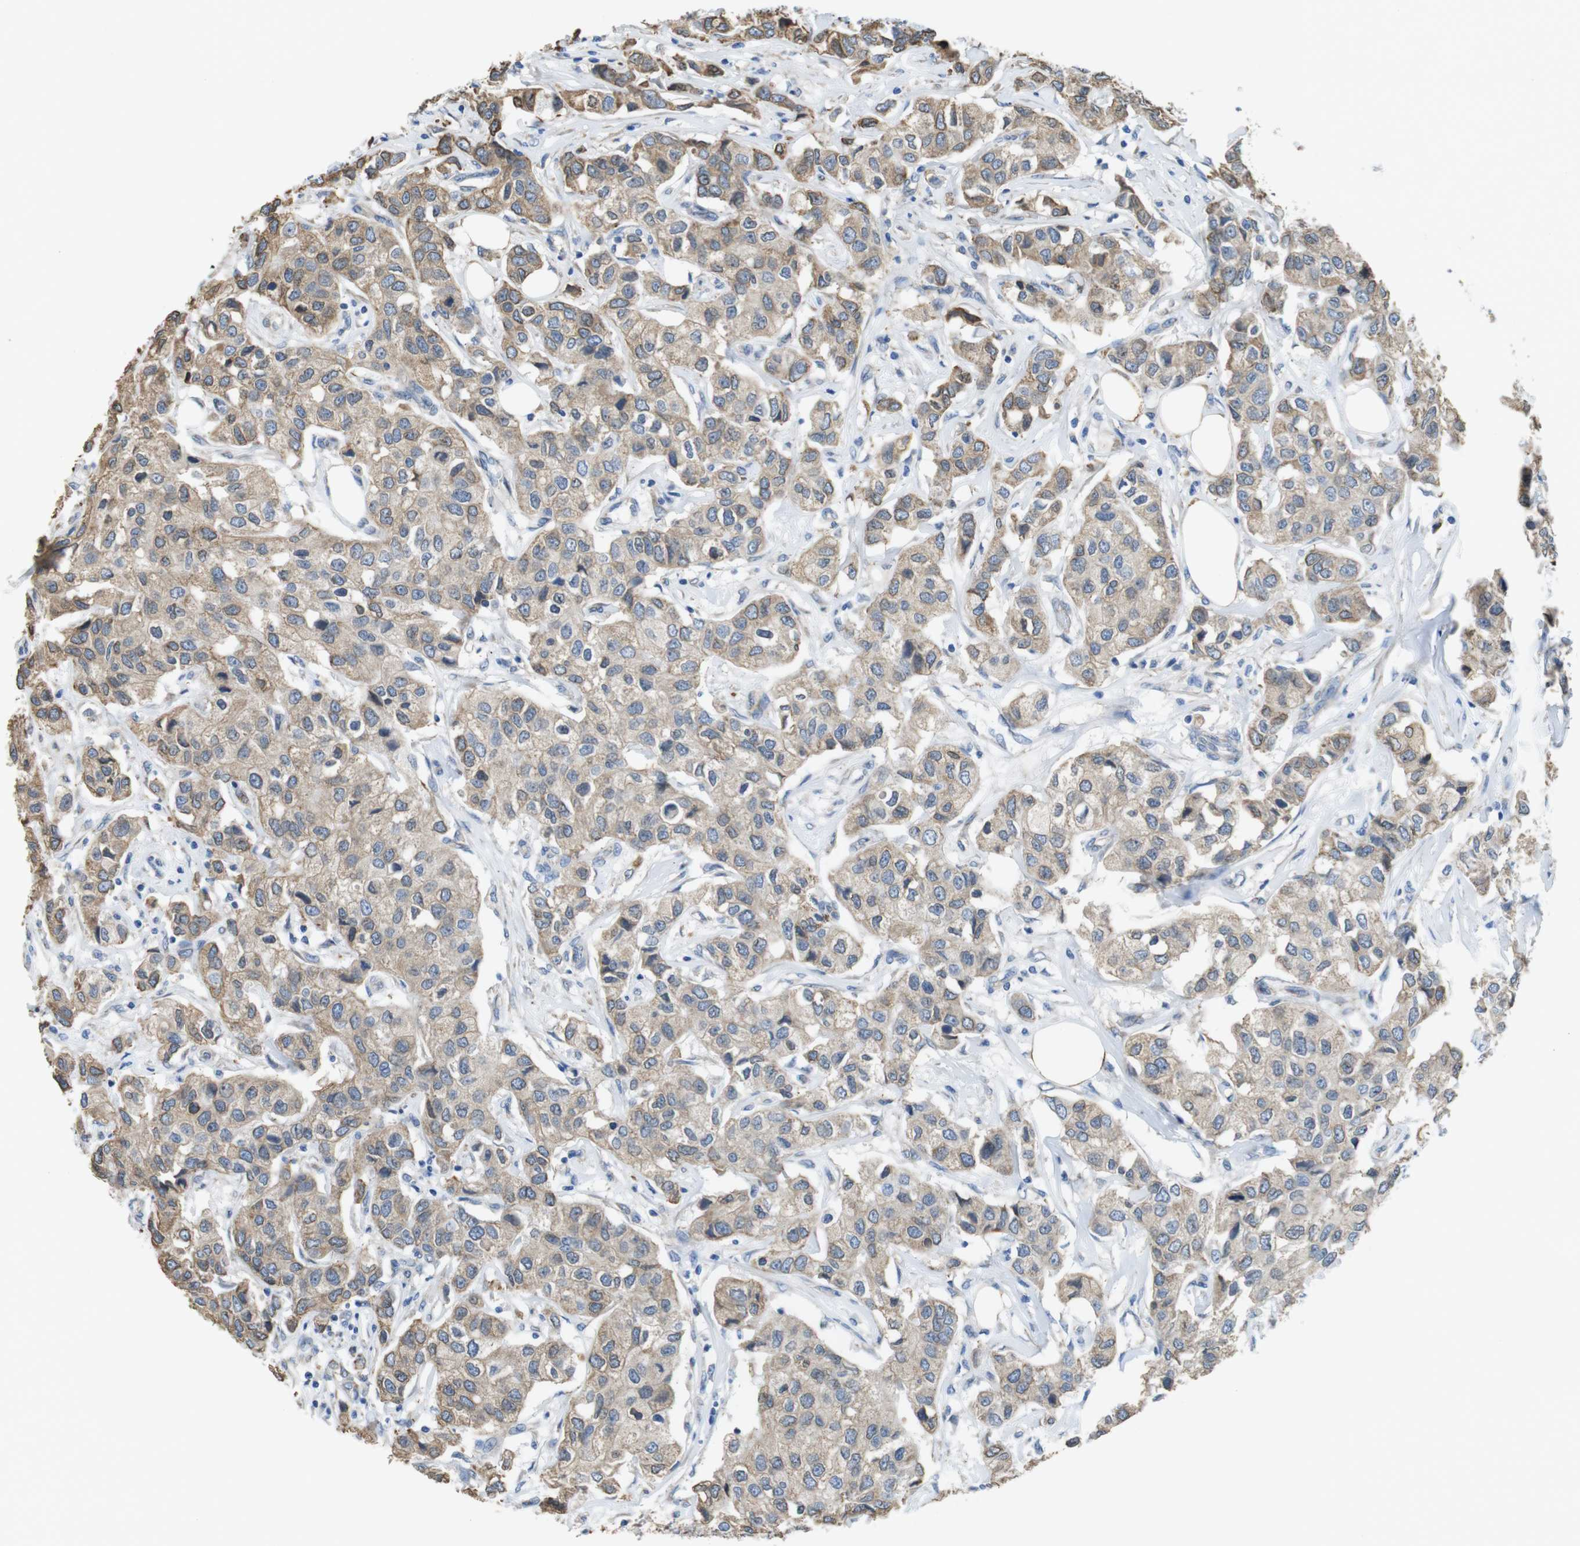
{"staining": {"intensity": "weak", "quantity": "25%-75%", "location": "cytoplasmic/membranous"}, "tissue": "breast cancer", "cell_type": "Tumor cells", "image_type": "cancer", "snomed": [{"axis": "morphology", "description": "Duct carcinoma"}, {"axis": "topography", "description": "Breast"}], "caption": "Breast cancer (intraductal carcinoma) stained with DAB immunohistochemistry (IHC) exhibits low levels of weak cytoplasmic/membranous staining in approximately 25%-75% of tumor cells.", "gene": "CDH8", "patient": {"sex": "female", "age": 80}}